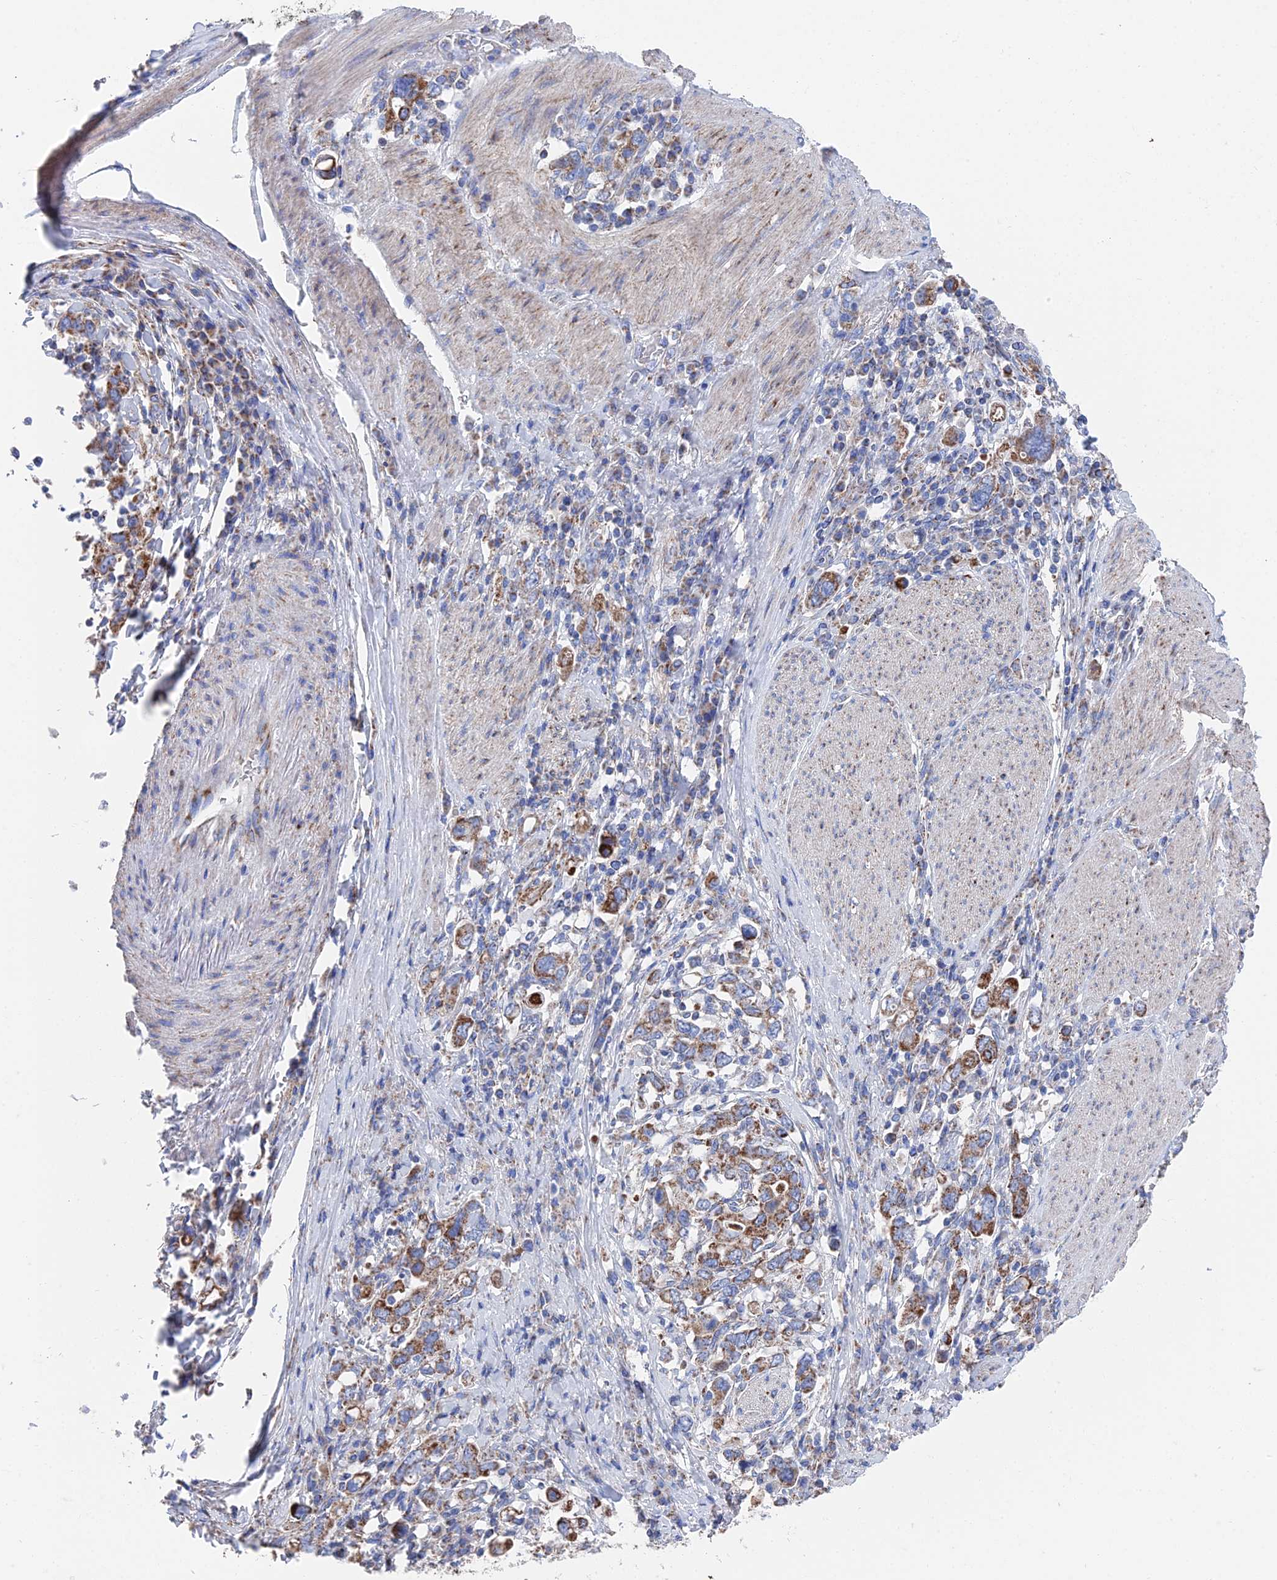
{"staining": {"intensity": "strong", "quantity": ">75%", "location": "cytoplasmic/membranous"}, "tissue": "stomach cancer", "cell_type": "Tumor cells", "image_type": "cancer", "snomed": [{"axis": "morphology", "description": "Adenocarcinoma, NOS"}, {"axis": "topography", "description": "Stomach, upper"}, {"axis": "topography", "description": "Stomach"}], "caption": "Stomach cancer tissue reveals strong cytoplasmic/membranous staining in about >75% of tumor cells, visualized by immunohistochemistry.", "gene": "IFT80", "patient": {"sex": "male", "age": 62}}